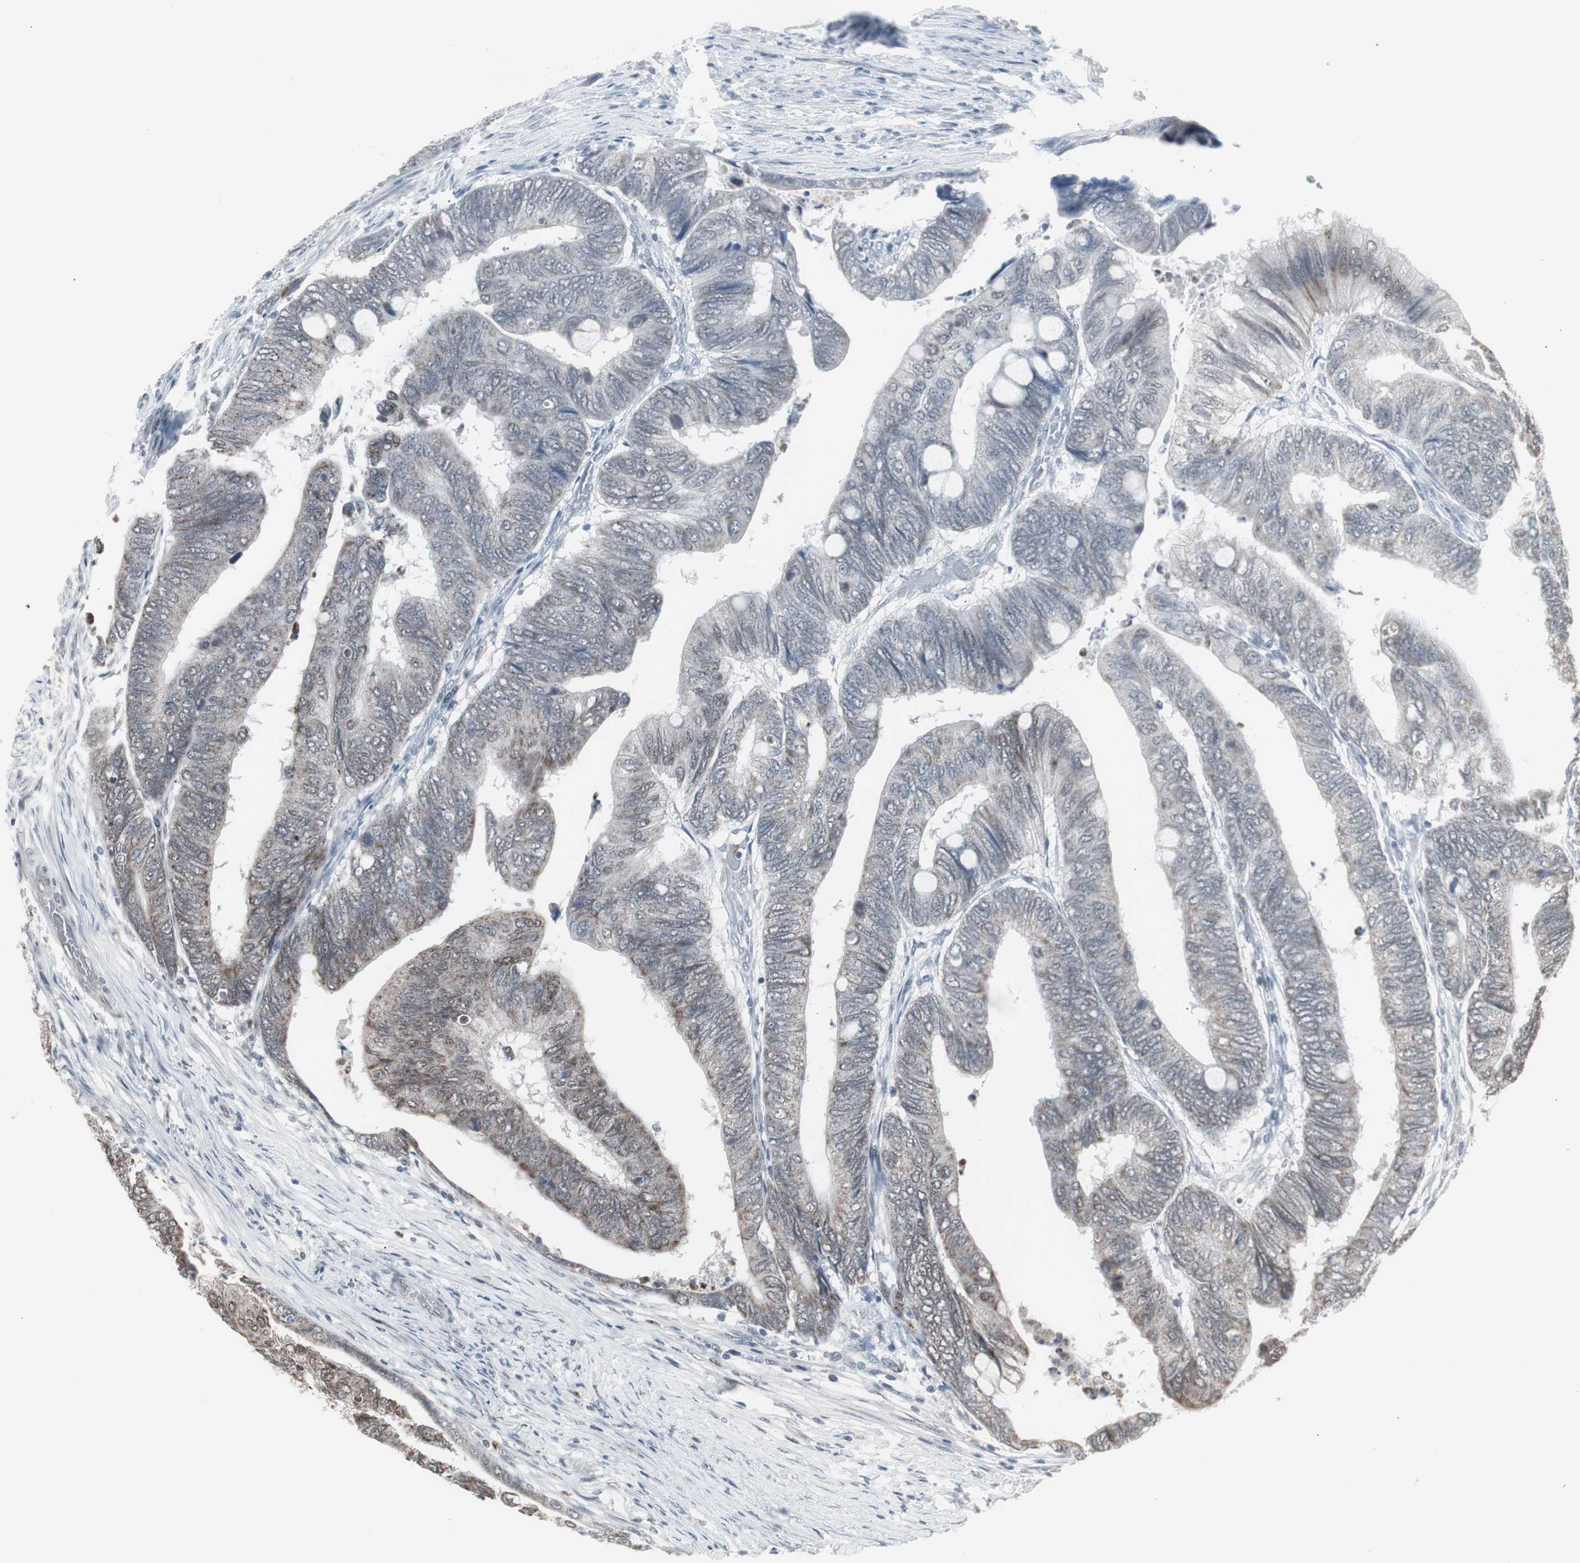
{"staining": {"intensity": "weak", "quantity": "25%-75%", "location": "cytoplasmic/membranous,nuclear"}, "tissue": "colorectal cancer", "cell_type": "Tumor cells", "image_type": "cancer", "snomed": [{"axis": "morphology", "description": "Normal tissue, NOS"}, {"axis": "morphology", "description": "Adenocarcinoma, NOS"}, {"axis": "topography", "description": "Rectum"}, {"axis": "topography", "description": "Peripheral nerve tissue"}], "caption": "Weak cytoplasmic/membranous and nuclear staining for a protein is seen in approximately 25%-75% of tumor cells of colorectal adenocarcinoma using immunohistochemistry (IHC).", "gene": "RXRA", "patient": {"sex": "male", "age": 92}}